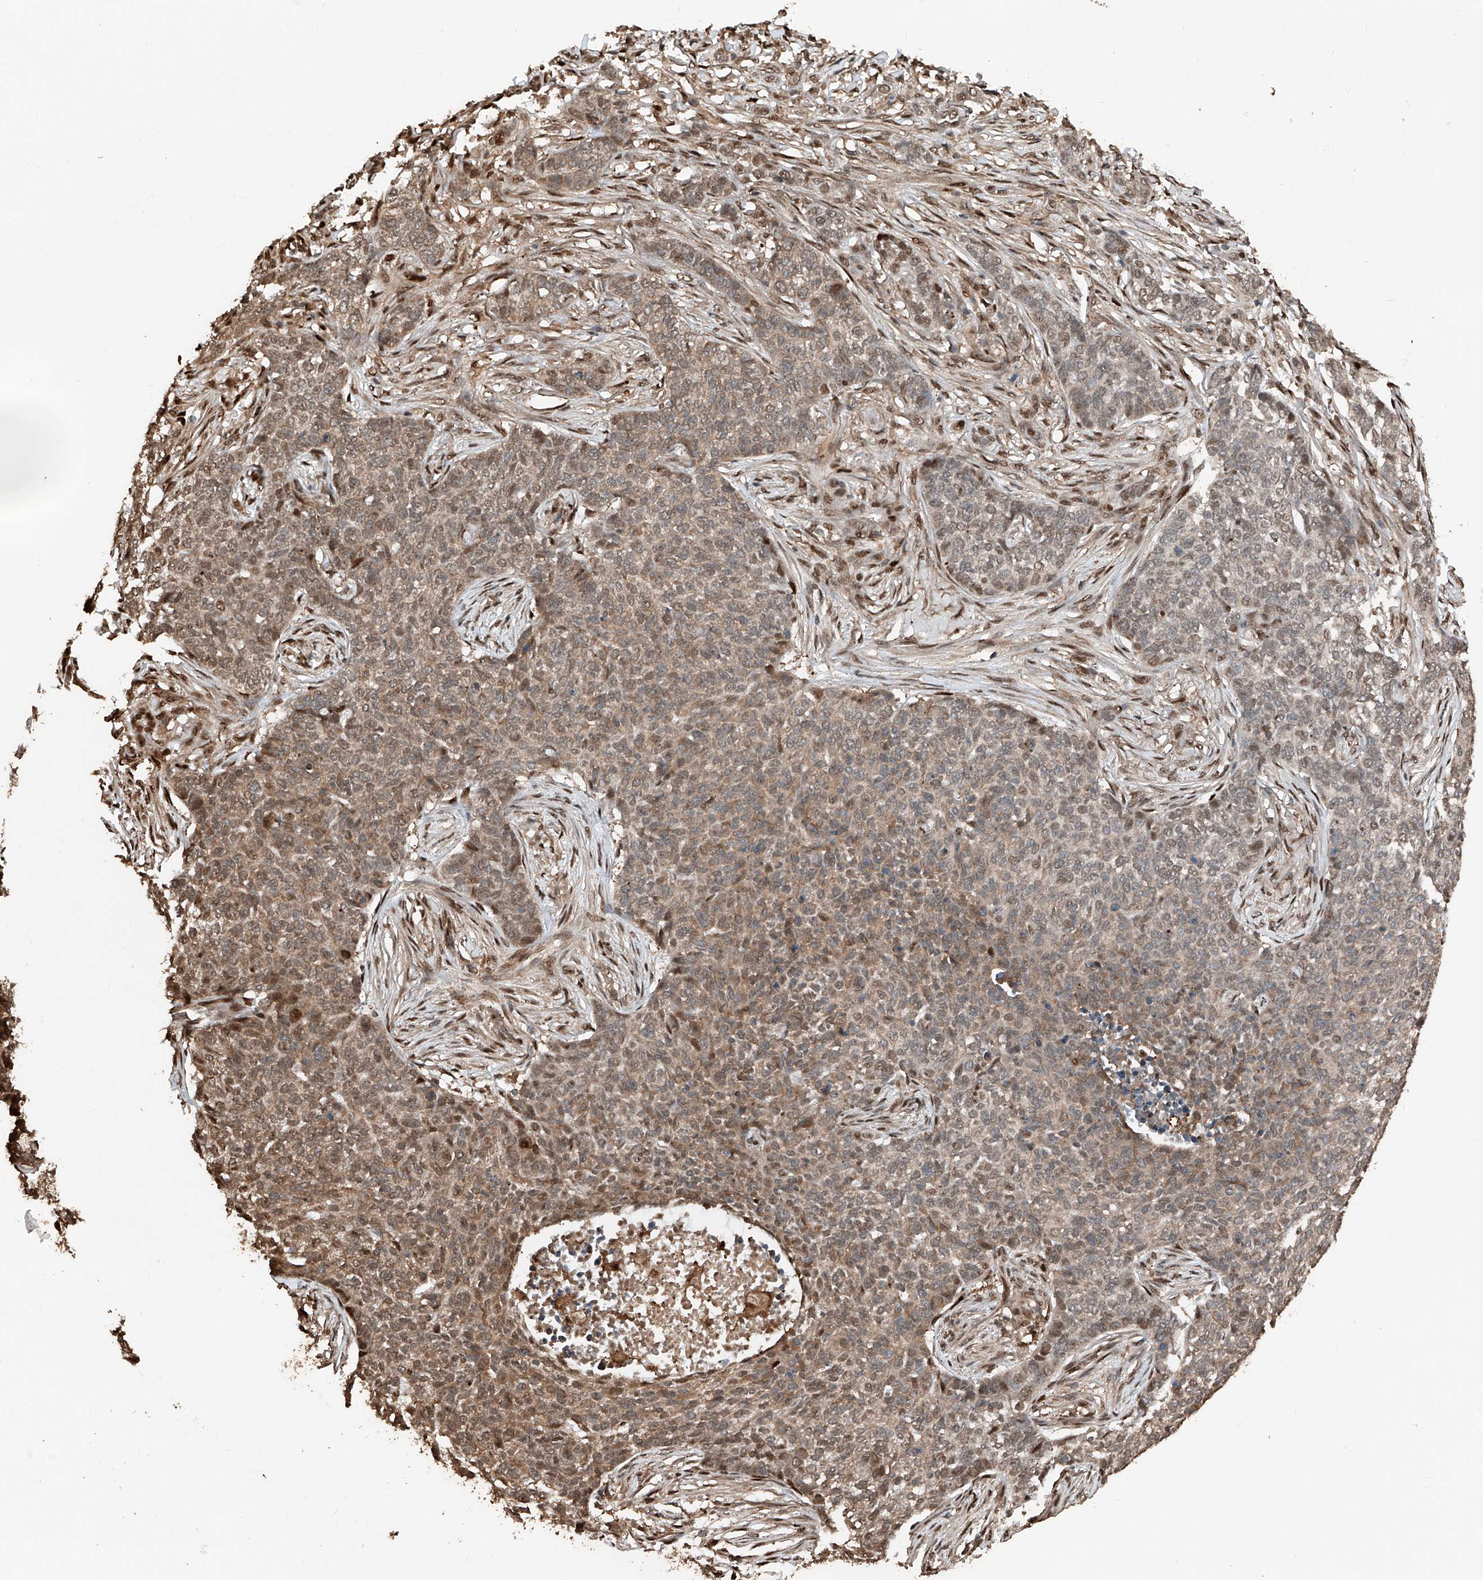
{"staining": {"intensity": "moderate", "quantity": "25%-75%", "location": "cytoplasmic/membranous"}, "tissue": "skin cancer", "cell_type": "Tumor cells", "image_type": "cancer", "snomed": [{"axis": "morphology", "description": "Basal cell carcinoma"}, {"axis": "topography", "description": "Skin"}], "caption": "Skin cancer (basal cell carcinoma) stained with a protein marker demonstrates moderate staining in tumor cells.", "gene": "RMND1", "patient": {"sex": "male", "age": 85}}